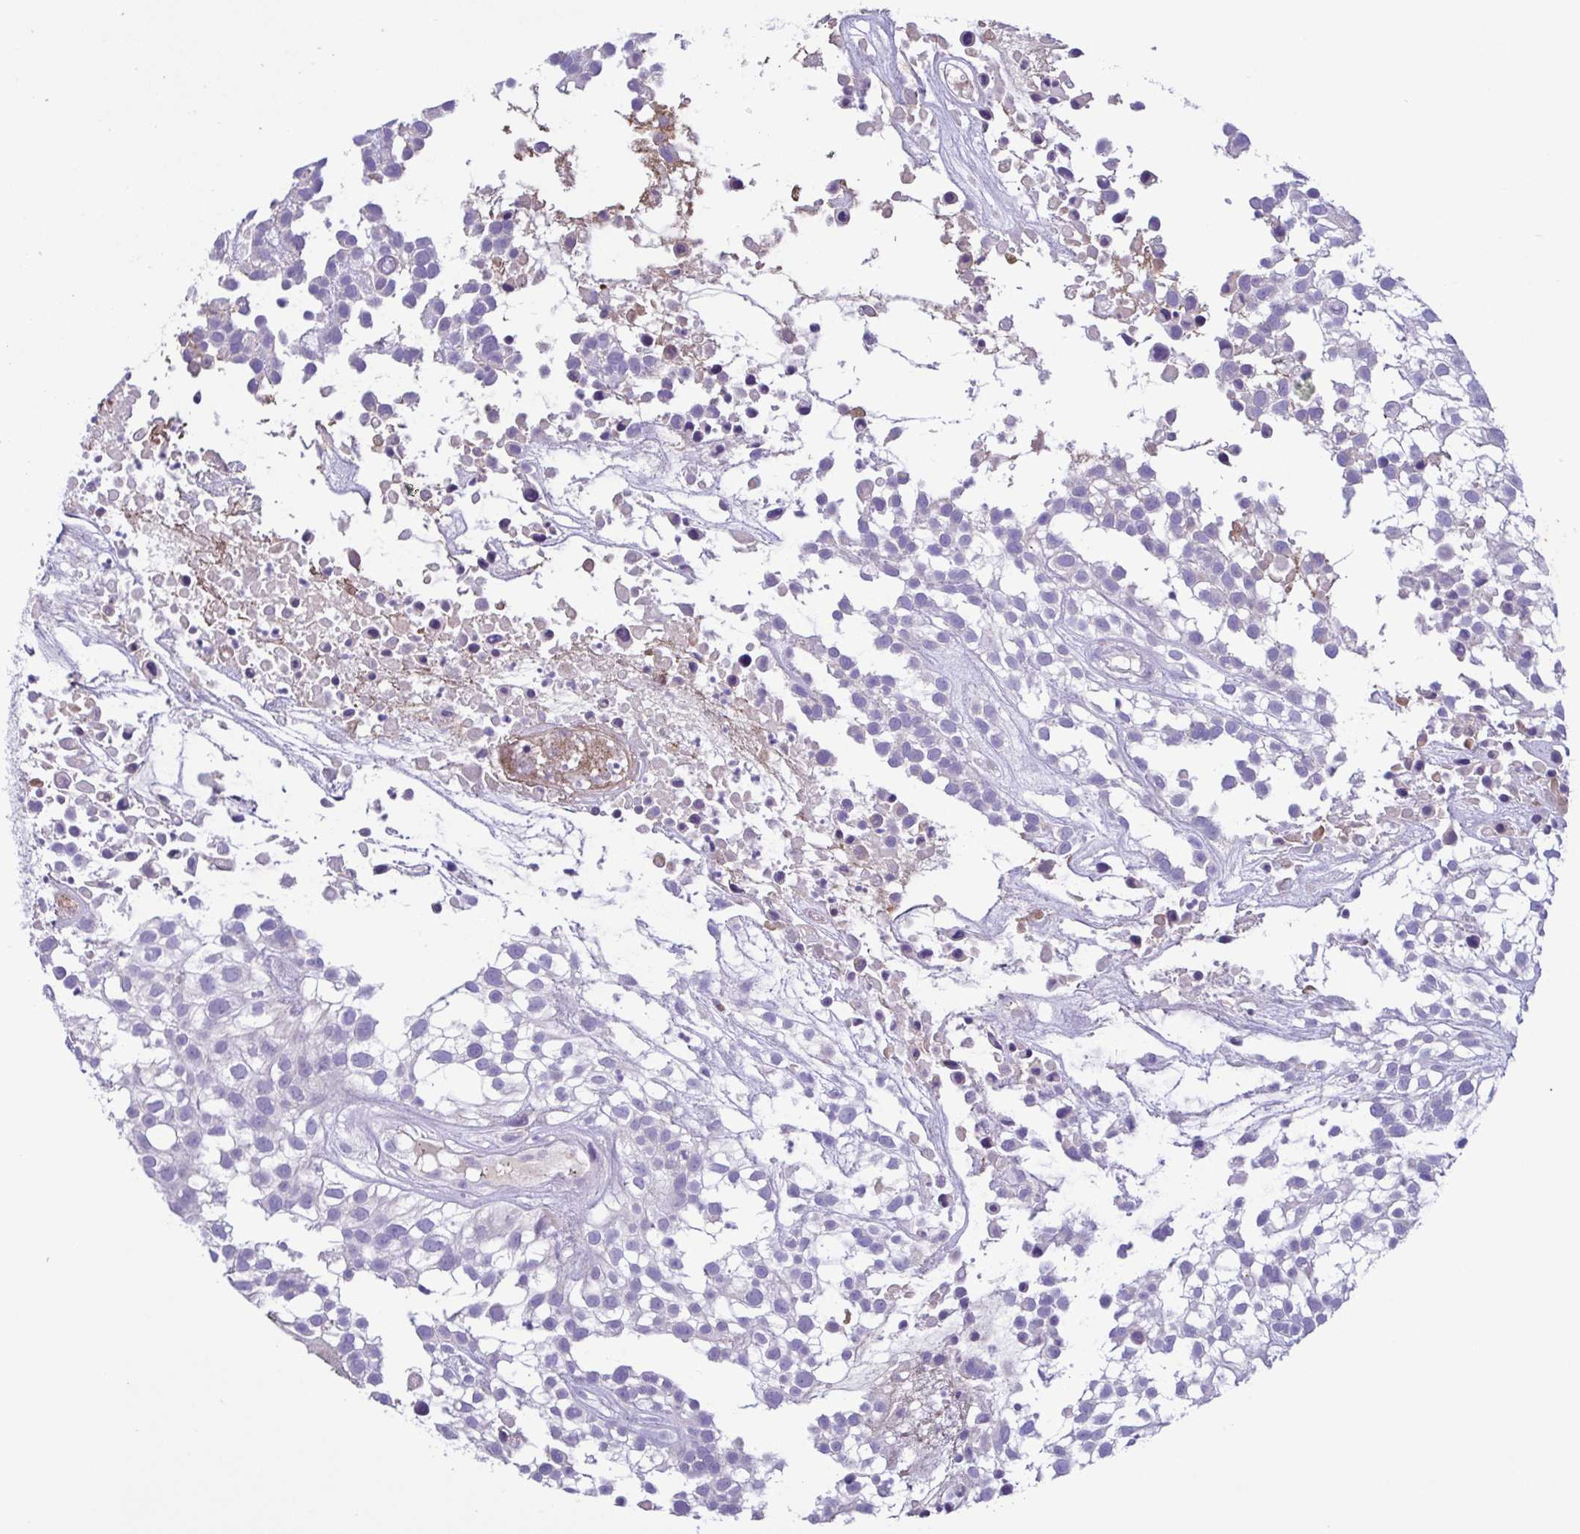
{"staining": {"intensity": "negative", "quantity": "none", "location": "none"}, "tissue": "urothelial cancer", "cell_type": "Tumor cells", "image_type": "cancer", "snomed": [{"axis": "morphology", "description": "Urothelial carcinoma, High grade"}, {"axis": "topography", "description": "Urinary bladder"}], "caption": "Immunohistochemistry (IHC) photomicrograph of neoplastic tissue: human urothelial carcinoma (high-grade) stained with DAB displays no significant protein staining in tumor cells.", "gene": "F13B", "patient": {"sex": "male", "age": 56}}